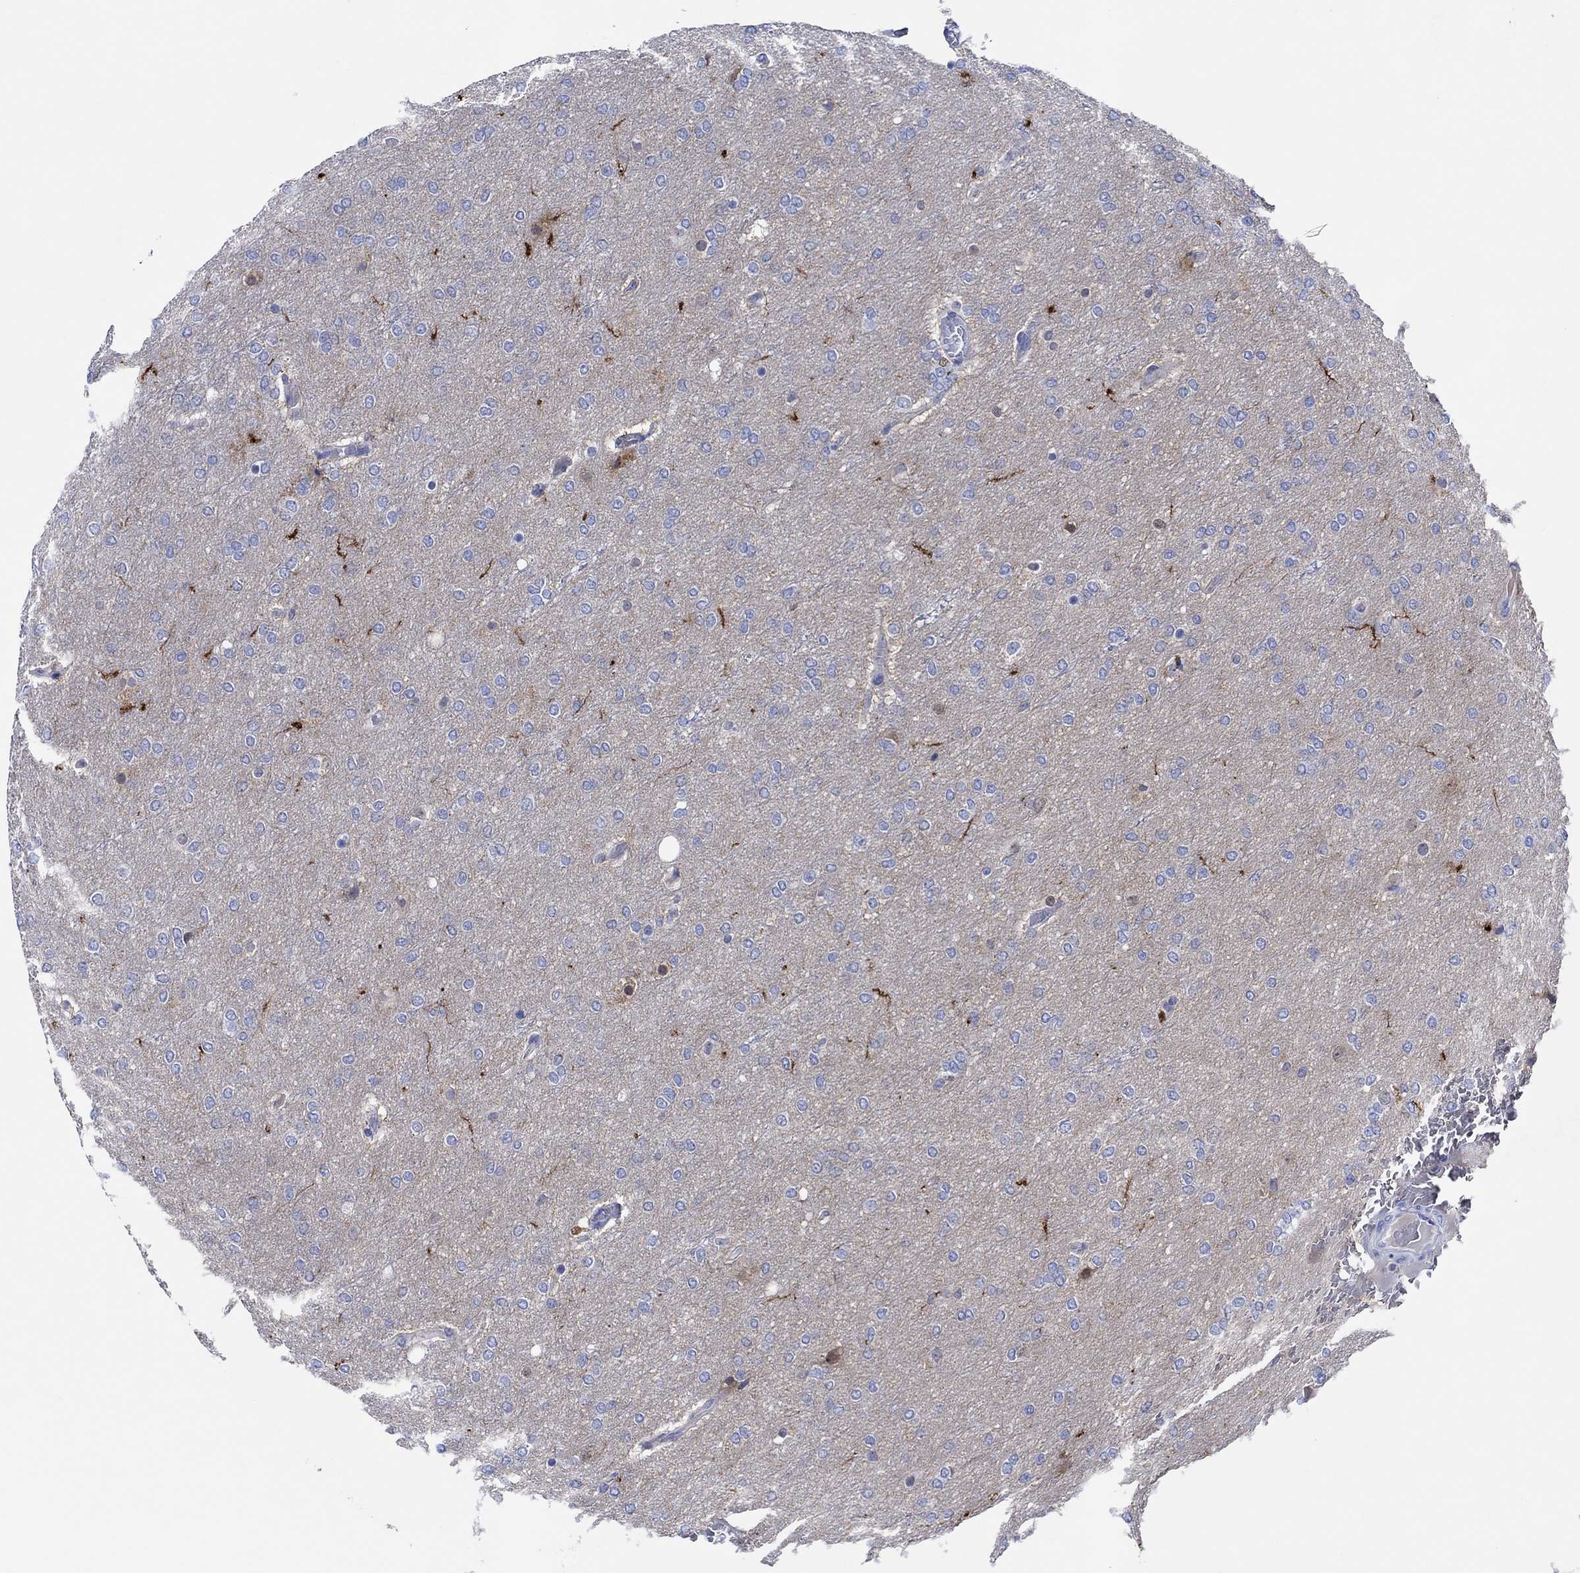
{"staining": {"intensity": "negative", "quantity": "none", "location": "none"}, "tissue": "glioma", "cell_type": "Tumor cells", "image_type": "cancer", "snomed": [{"axis": "morphology", "description": "Glioma, malignant, High grade"}, {"axis": "topography", "description": "Brain"}], "caption": "High magnification brightfield microscopy of malignant high-grade glioma stained with DAB (brown) and counterstained with hematoxylin (blue): tumor cells show no significant expression.", "gene": "CPNE6", "patient": {"sex": "female", "age": 61}}